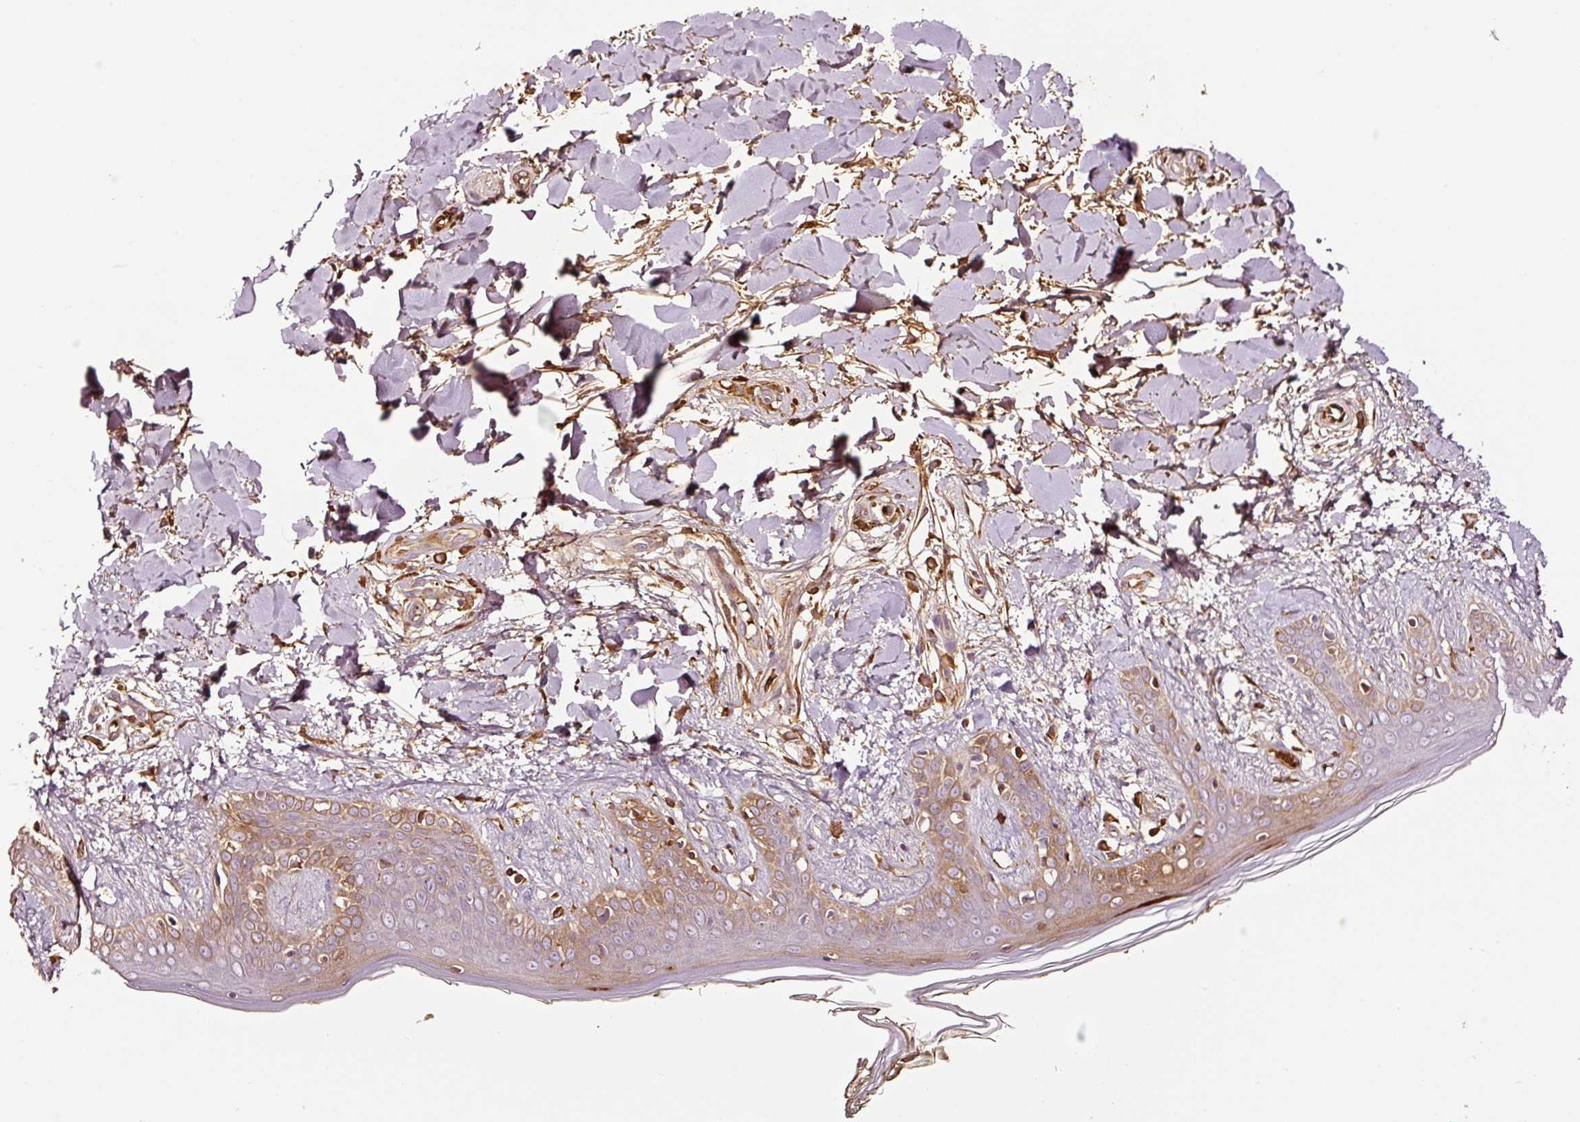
{"staining": {"intensity": "moderate", "quantity": ">75%", "location": "cytoplasmic/membranous"}, "tissue": "skin", "cell_type": "Fibroblasts", "image_type": "normal", "snomed": [{"axis": "morphology", "description": "Normal tissue, NOS"}, {"axis": "topography", "description": "Skin"}], "caption": "IHC staining of benign skin, which shows medium levels of moderate cytoplasmic/membranous staining in about >75% of fibroblasts indicating moderate cytoplasmic/membranous protein expression. The staining was performed using DAB (brown) for protein detection and nuclei were counterstained in hematoxylin (blue).", "gene": "PGLYRP2", "patient": {"sex": "female", "age": 34}}